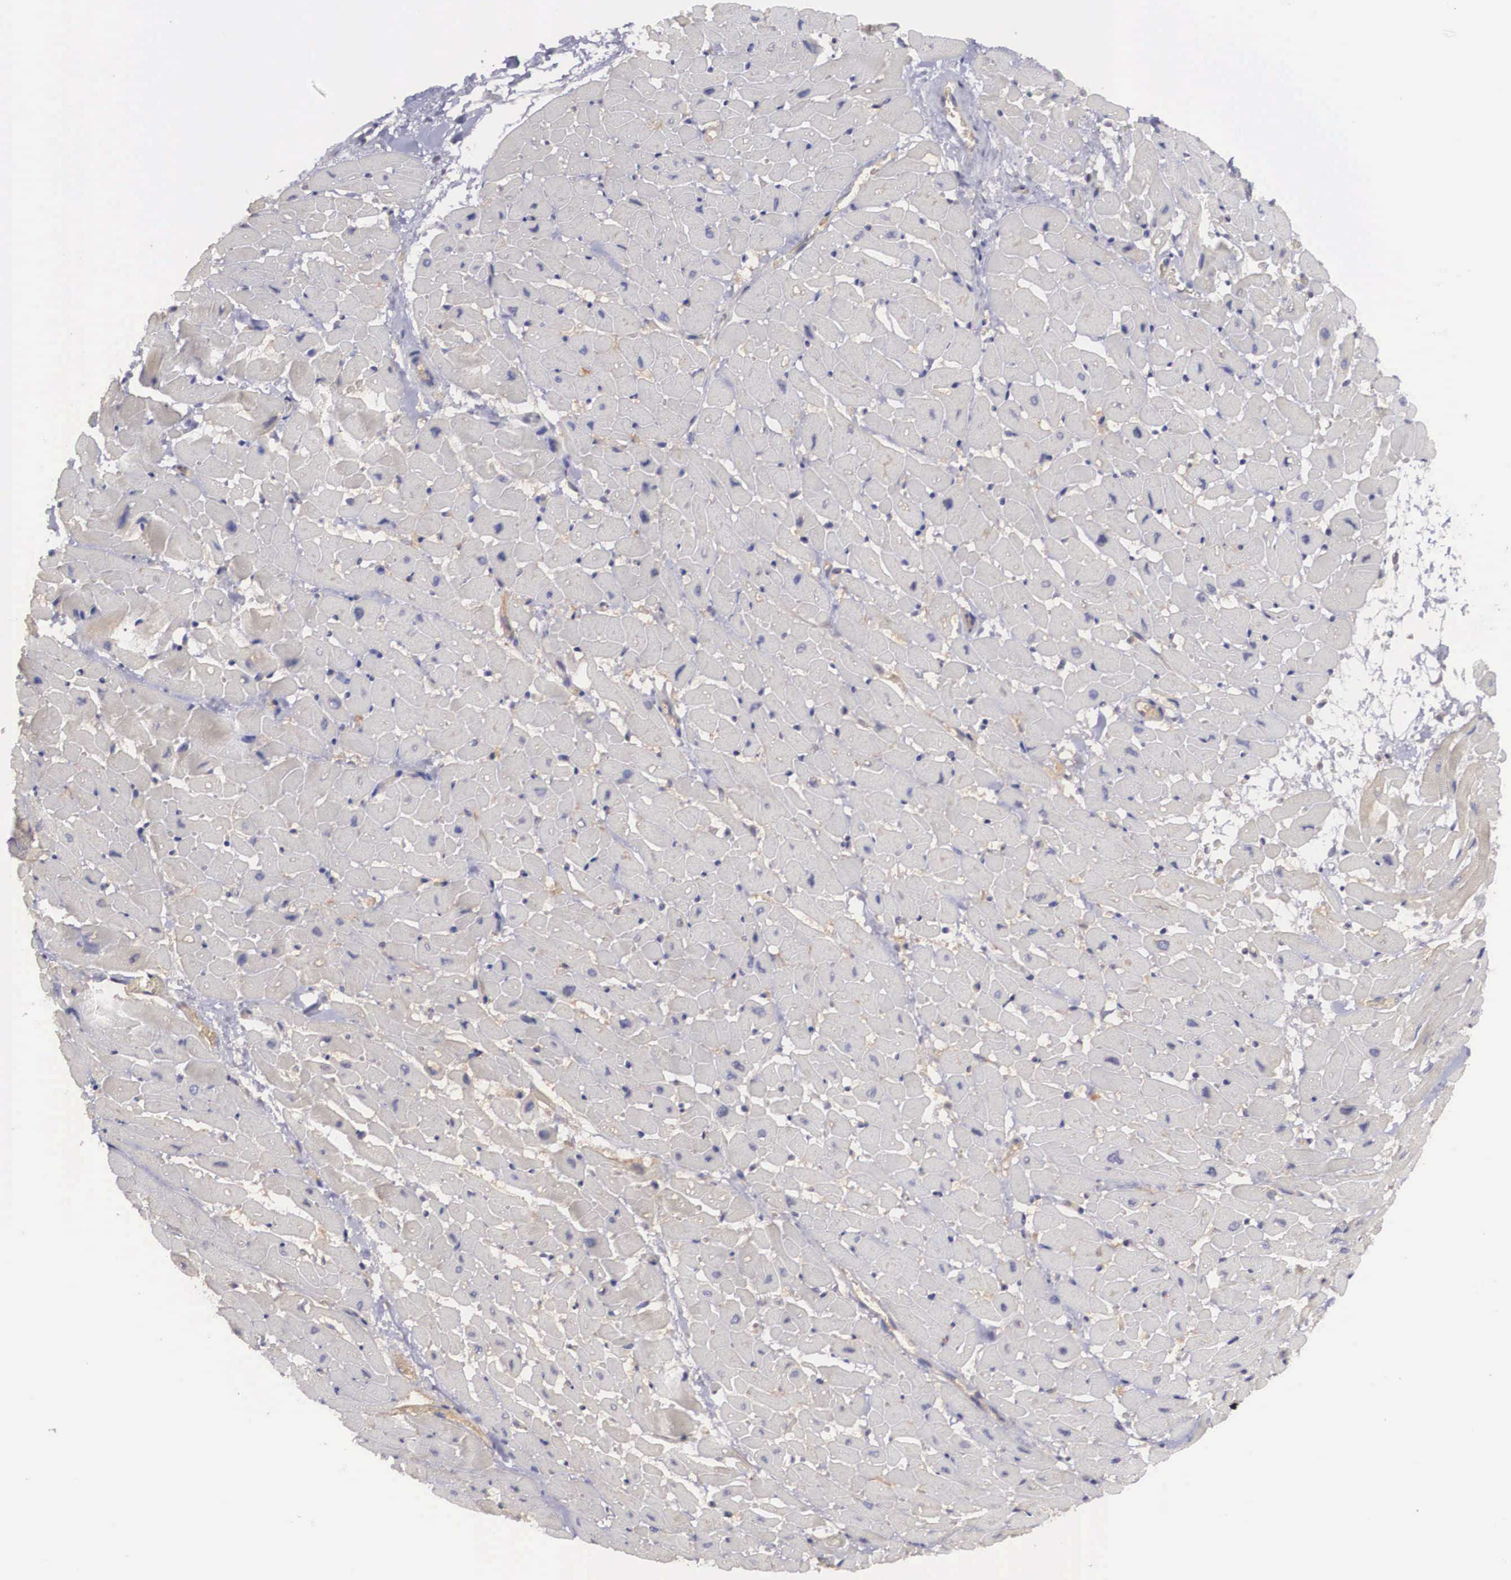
{"staining": {"intensity": "weak", "quantity": "25%-75%", "location": "cytoplasmic/membranous"}, "tissue": "heart muscle", "cell_type": "Cardiomyocytes", "image_type": "normal", "snomed": [{"axis": "morphology", "description": "Normal tissue, NOS"}, {"axis": "topography", "description": "Heart"}], "caption": "A brown stain labels weak cytoplasmic/membranous staining of a protein in cardiomyocytes of unremarkable heart muscle.", "gene": "NREP", "patient": {"sex": "male", "age": 45}}